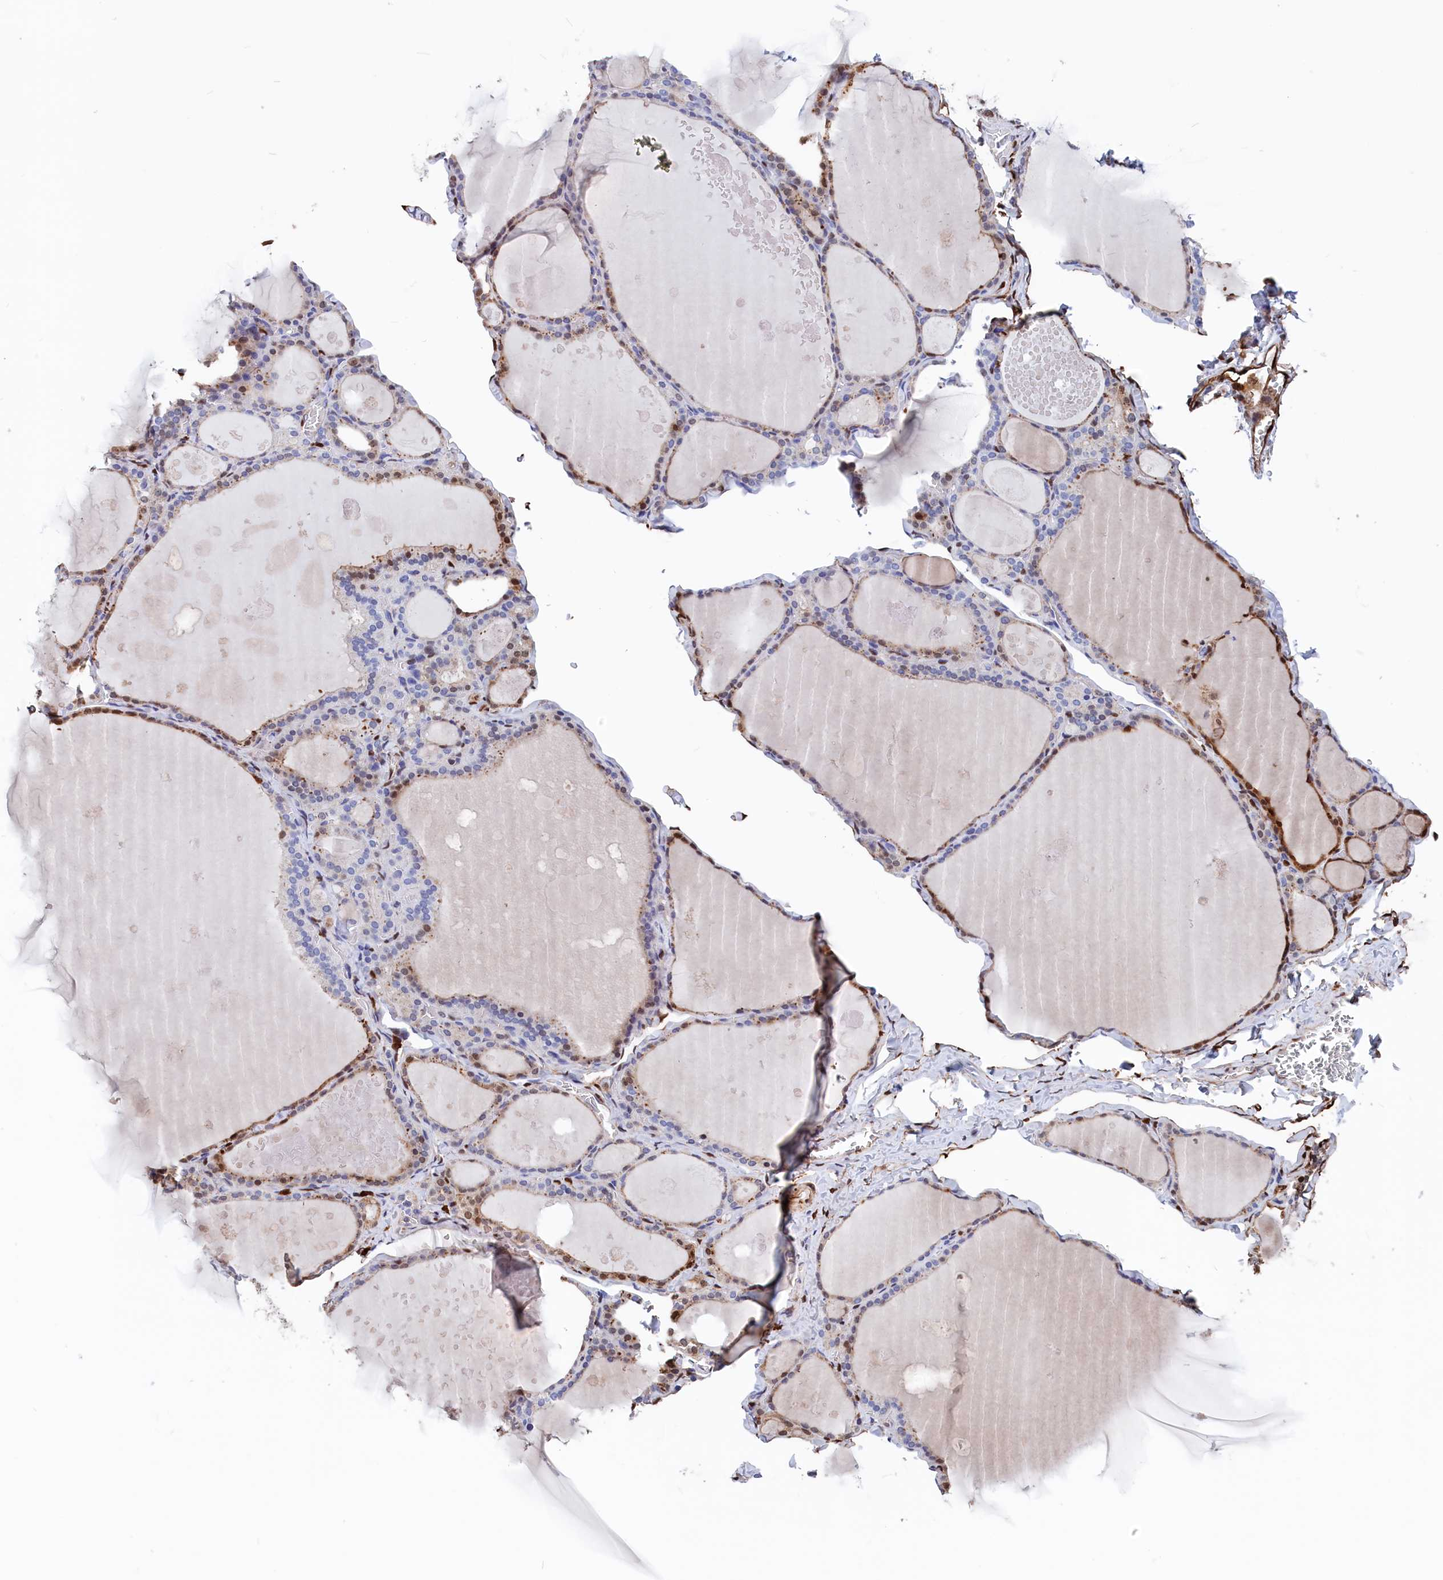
{"staining": {"intensity": "moderate", "quantity": "<25%", "location": "cytoplasmic/membranous,nuclear"}, "tissue": "thyroid gland", "cell_type": "Glandular cells", "image_type": "normal", "snomed": [{"axis": "morphology", "description": "Normal tissue, NOS"}, {"axis": "topography", "description": "Thyroid gland"}], "caption": "Brown immunohistochemical staining in benign human thyroid gland exhibits moderate cytoplasmic/membranous,nuclear expression in approximately <25% of glandular cells.", "gene": "CRIP1", "patient": {"sex": "male", "age": 56}}